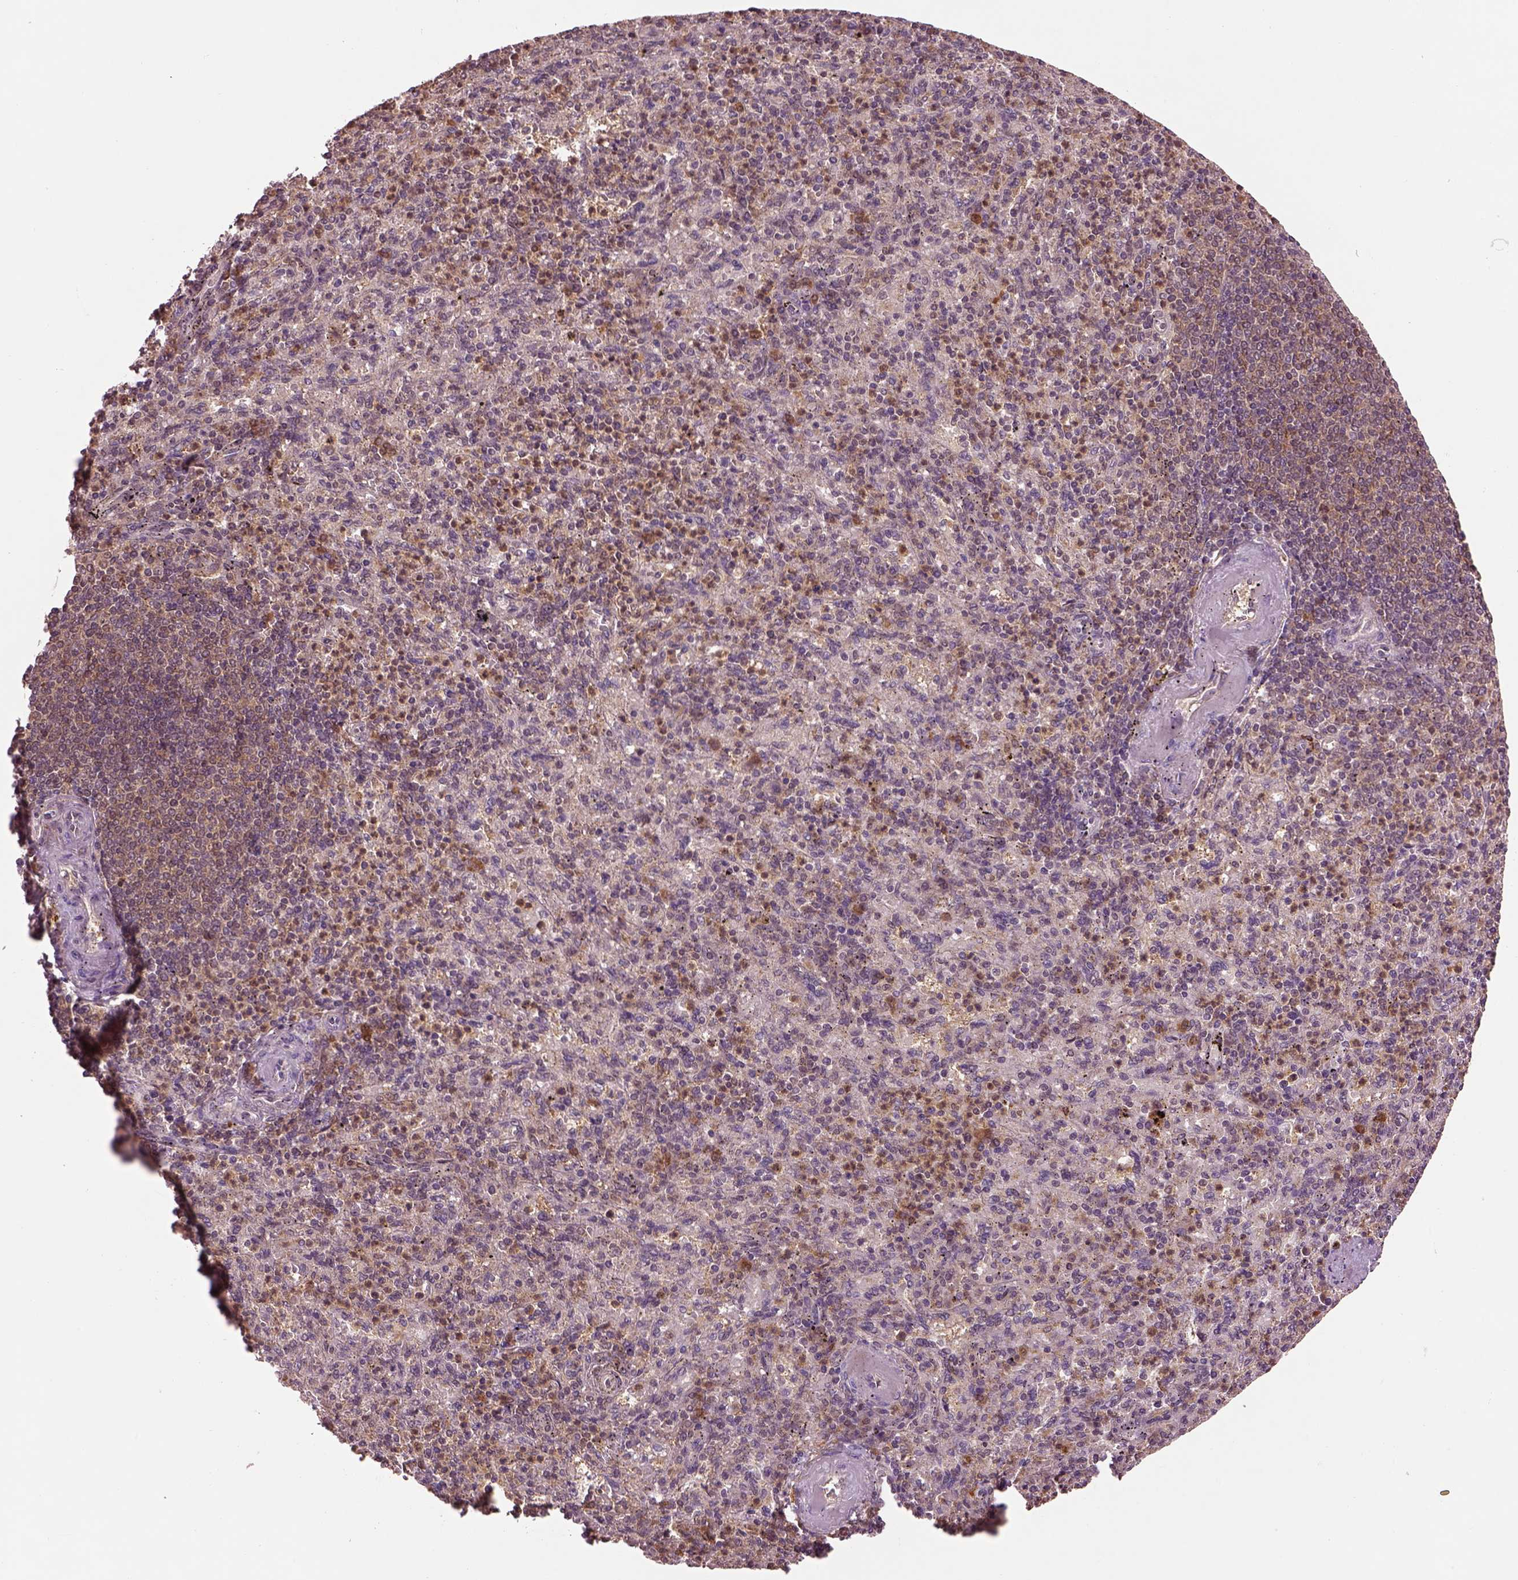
{"staining": {"intensity": "strong", "quantity": "<25%", "location": "cytoplasmic/membranous"}, "tissue": "spleen", "cell_type": "Cells in red pulp", "image_type": "normal", "snomed": [{"axis": "morphology", "description": "Normal tissue, NOS"}, {"axis": "topography", "description": "Spleen"}], "caption": "A brown stain labels strong cytoplasmic/membranous staining of a protein in cells in red pulp of normal spleen. Ihc stains the protein of interest in brown and the nuclei are stained blue.", "gene": "MDP1", "patient": {"sex": "female", "age": 74}}